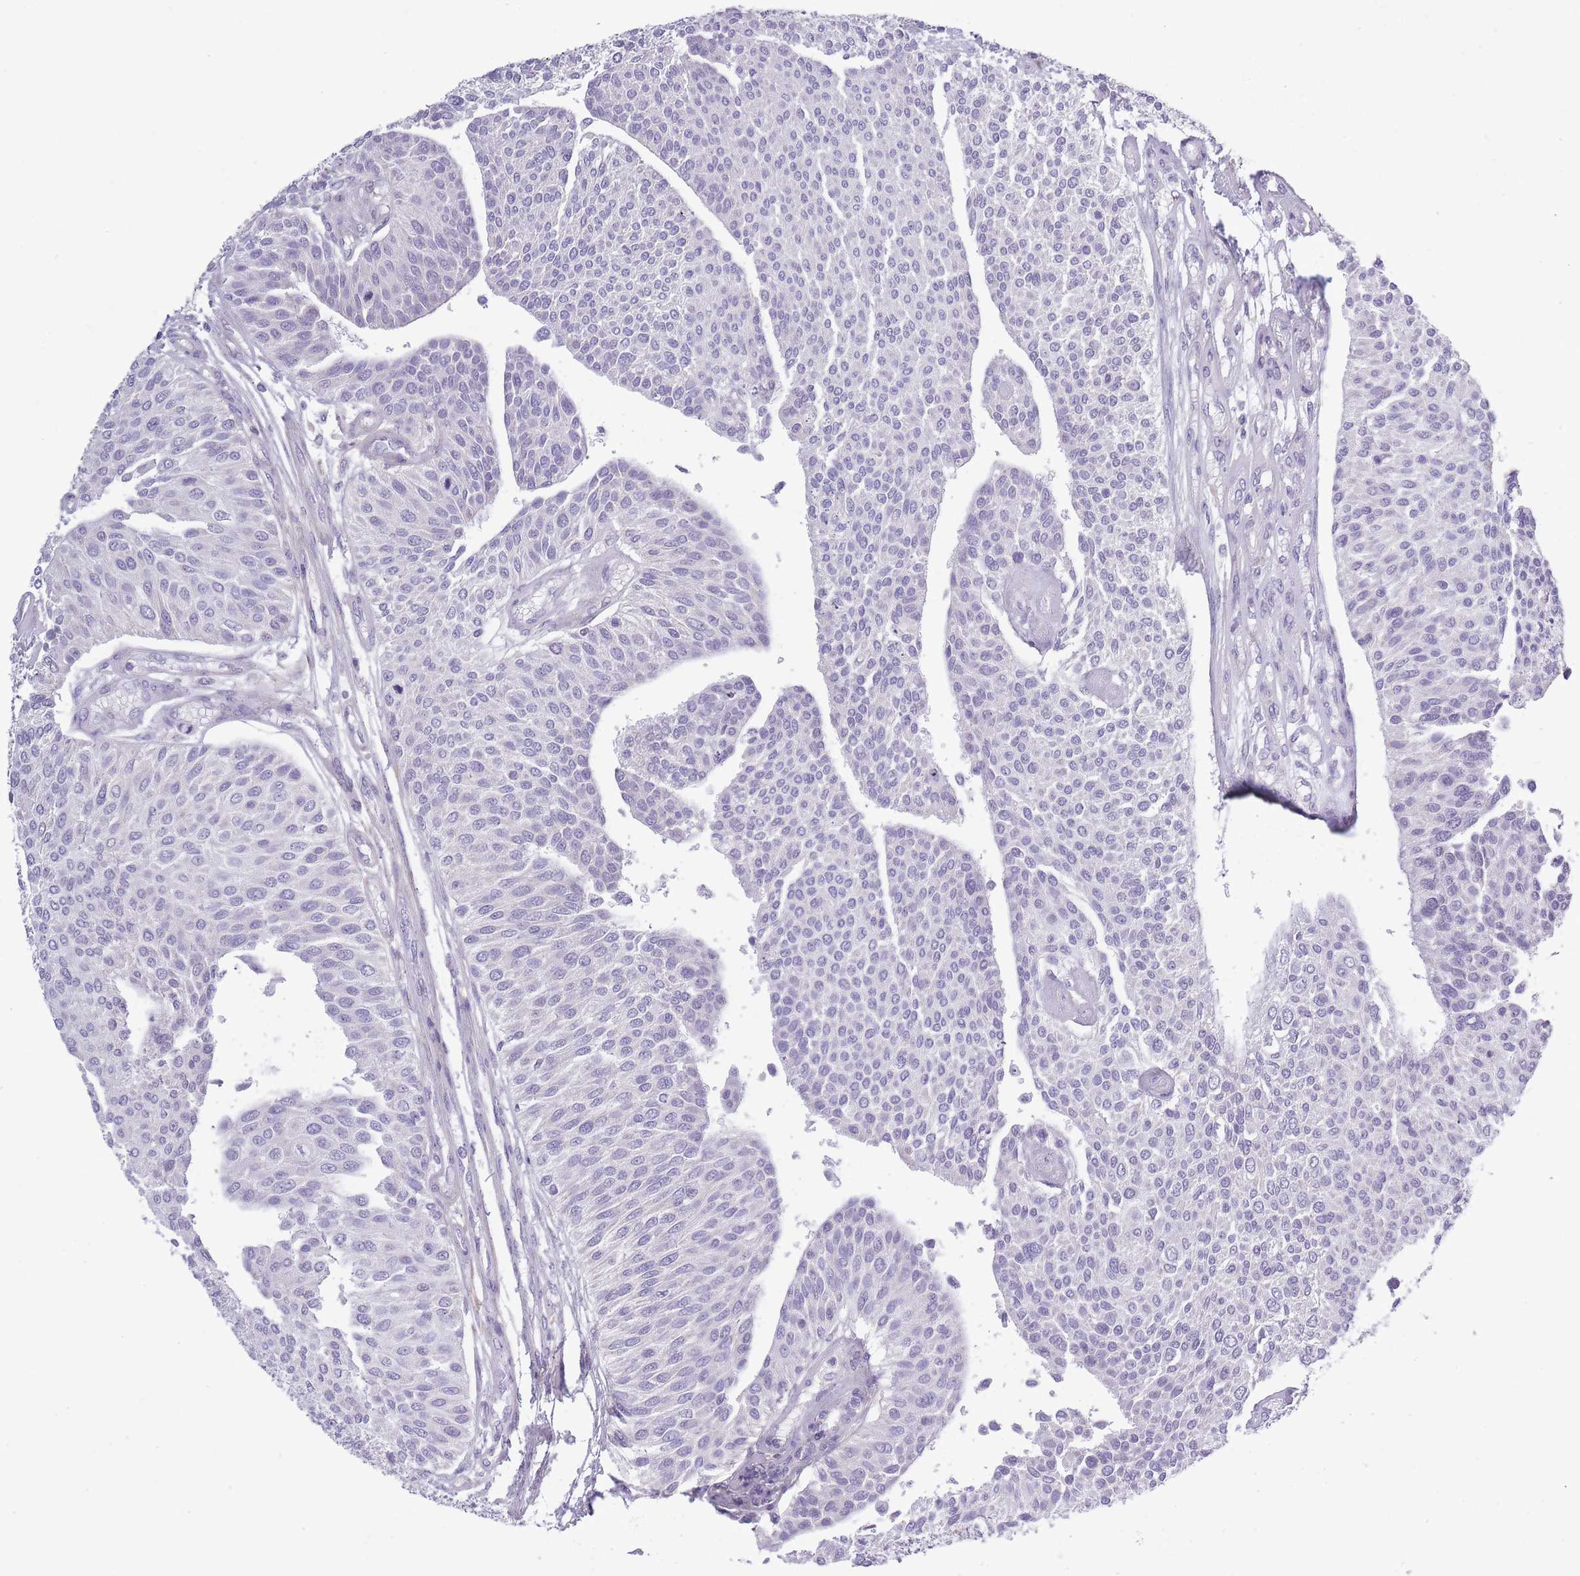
{"staining": {"intensity": "negative", "quantity": "none", "location": "none"}, "tissue": "urothelial cancer", "cell_type": "Tumor cells", "image_type": "cancer", "snomed": [{"axis": "morphology", "description": "Urothelial carcinoma, NOS"}, {"axis": "topography", "description": "Urinary bladder"}], "caption": "Tumor cells are negative for brown protein staining in transitional cell carcinoma.", "gene": "ZBTB24", "patient": {"sex": "male", "age": 55}}